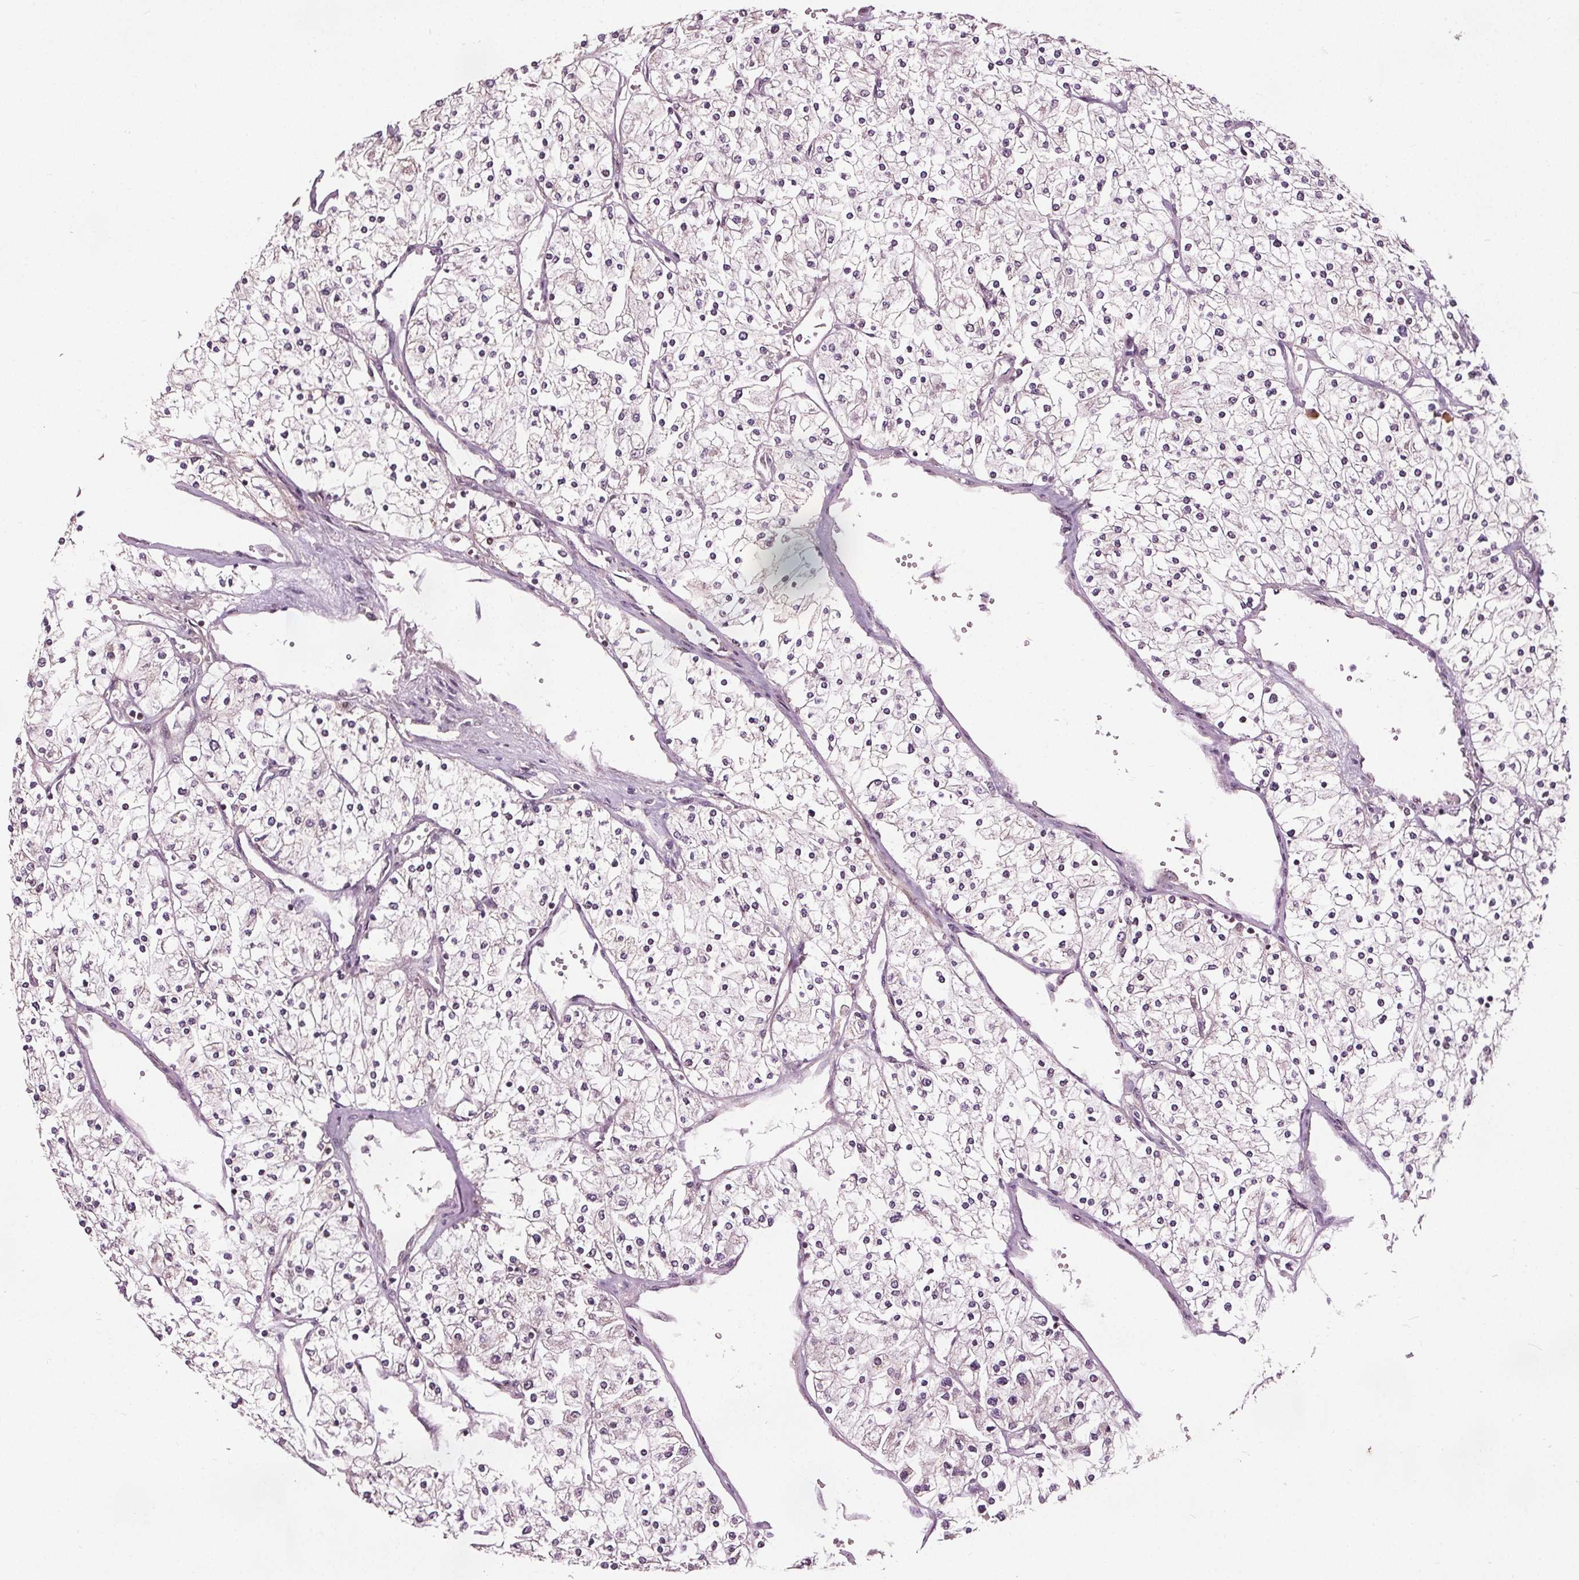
{"staining": {"intensity": "negative", "quantity": "none", "location": "none"}, "tissue": "renal cancer", "cell_type": "Tumor cells", "image_type": "cancer", "snomed": [{"axis": "morphology", "description": "Adenocarcinoma, NOS"}, {"axis": "topography", "description": "Kidney"}], "caption": "A micrograph of renal cancer stained for a protein shows no brown staining in tumor cells. Nuclei are stained in blue.", "gene": "DDX11", "patient": {"sex": "male", "age": 80}}